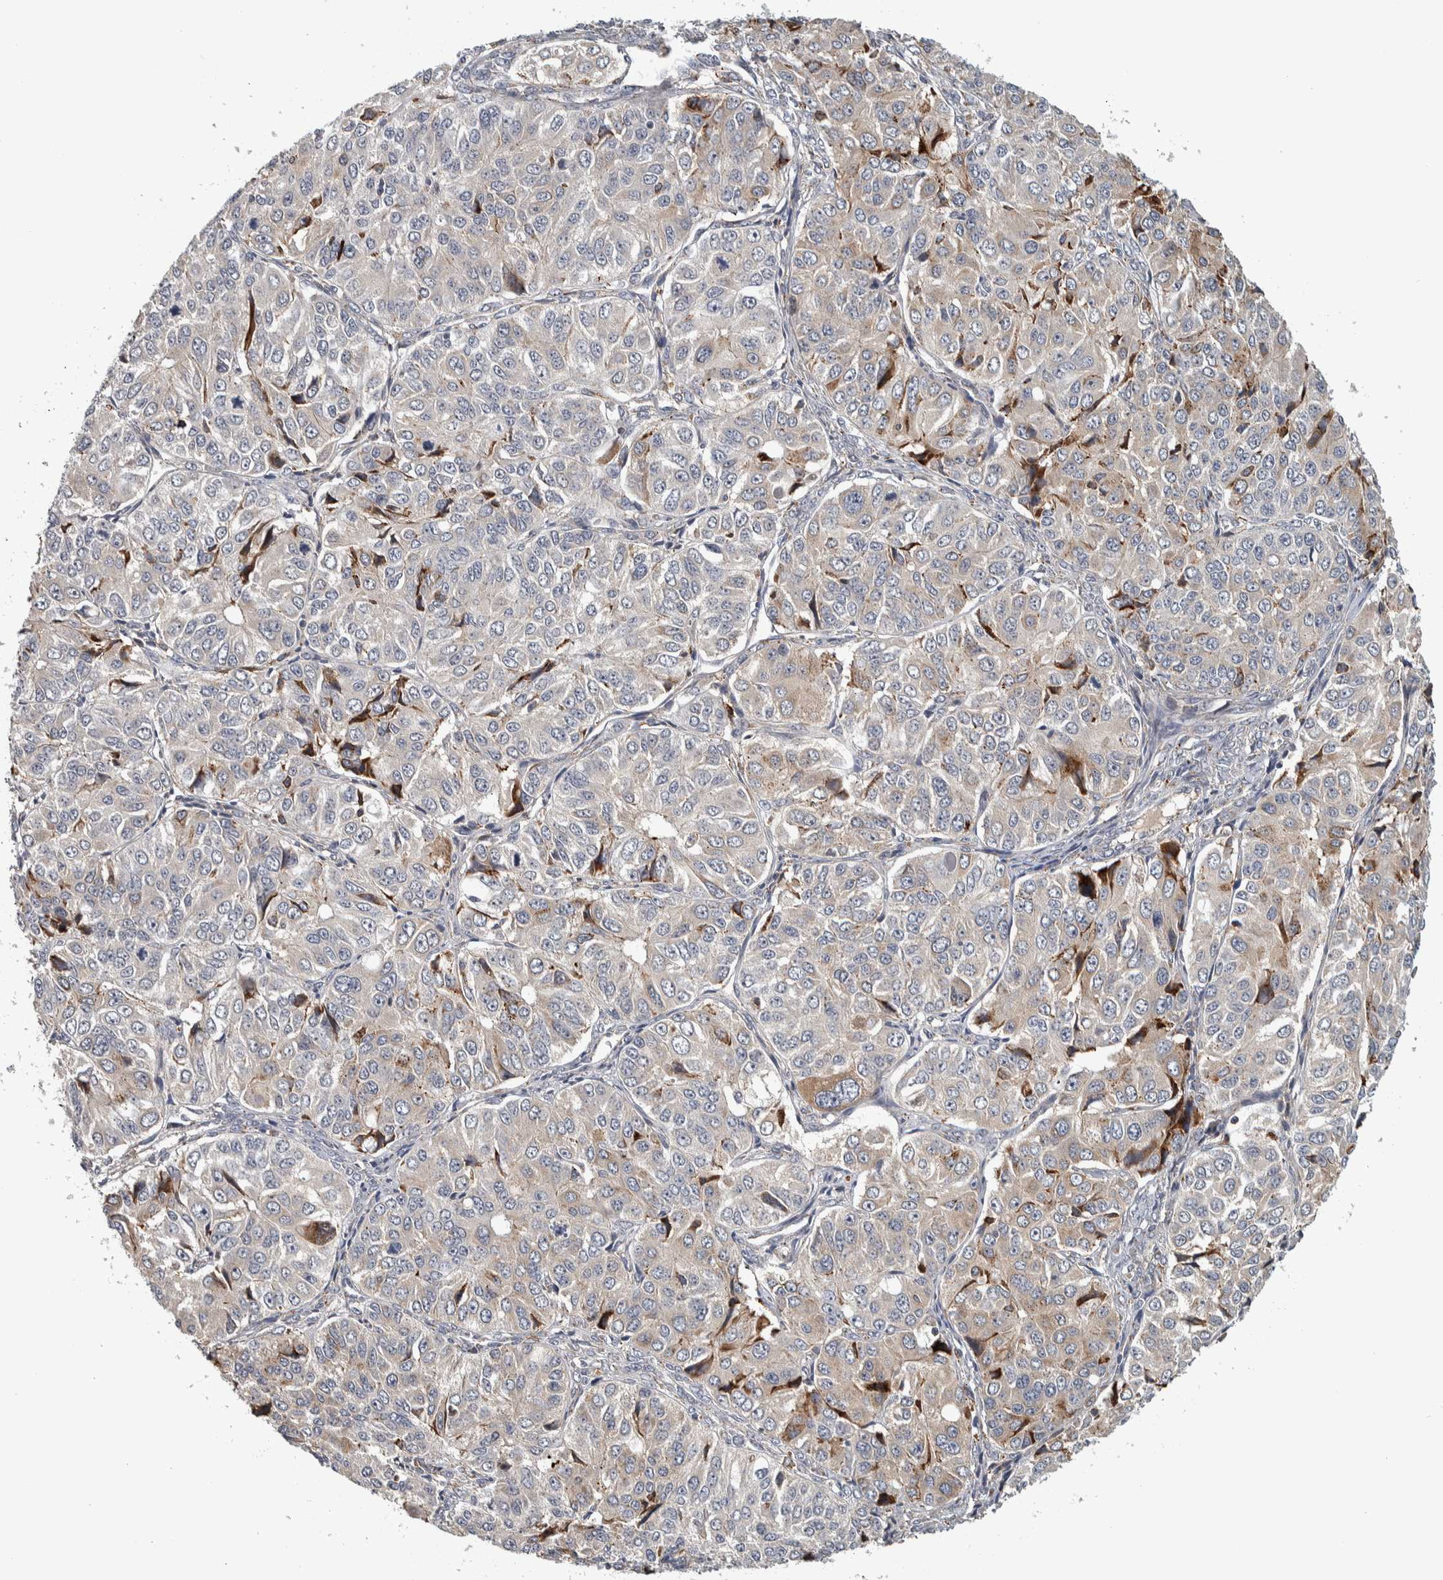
{"staining": {"intensity": "weak", "quantity": "25%-75%", "location": "cytoplasmic/membranous"}, "tissue": "ovarian cancer", "cell_type": "Tumor cells", "image_type": "cancer", "snomed": [{"axis": "morphology", "description": "Carcinoma, endometroid"}, {"axis": "topography", "description": "Ovary"}], "caption": "The micrograph reveals staining of ovarian endometroid carcinoma, revealing weak cytoplasmic/membranous protein positivity (brown color) within tumor cells.", "gene": "ADPRM", "patient": {"sex": "female", "age": 51}}